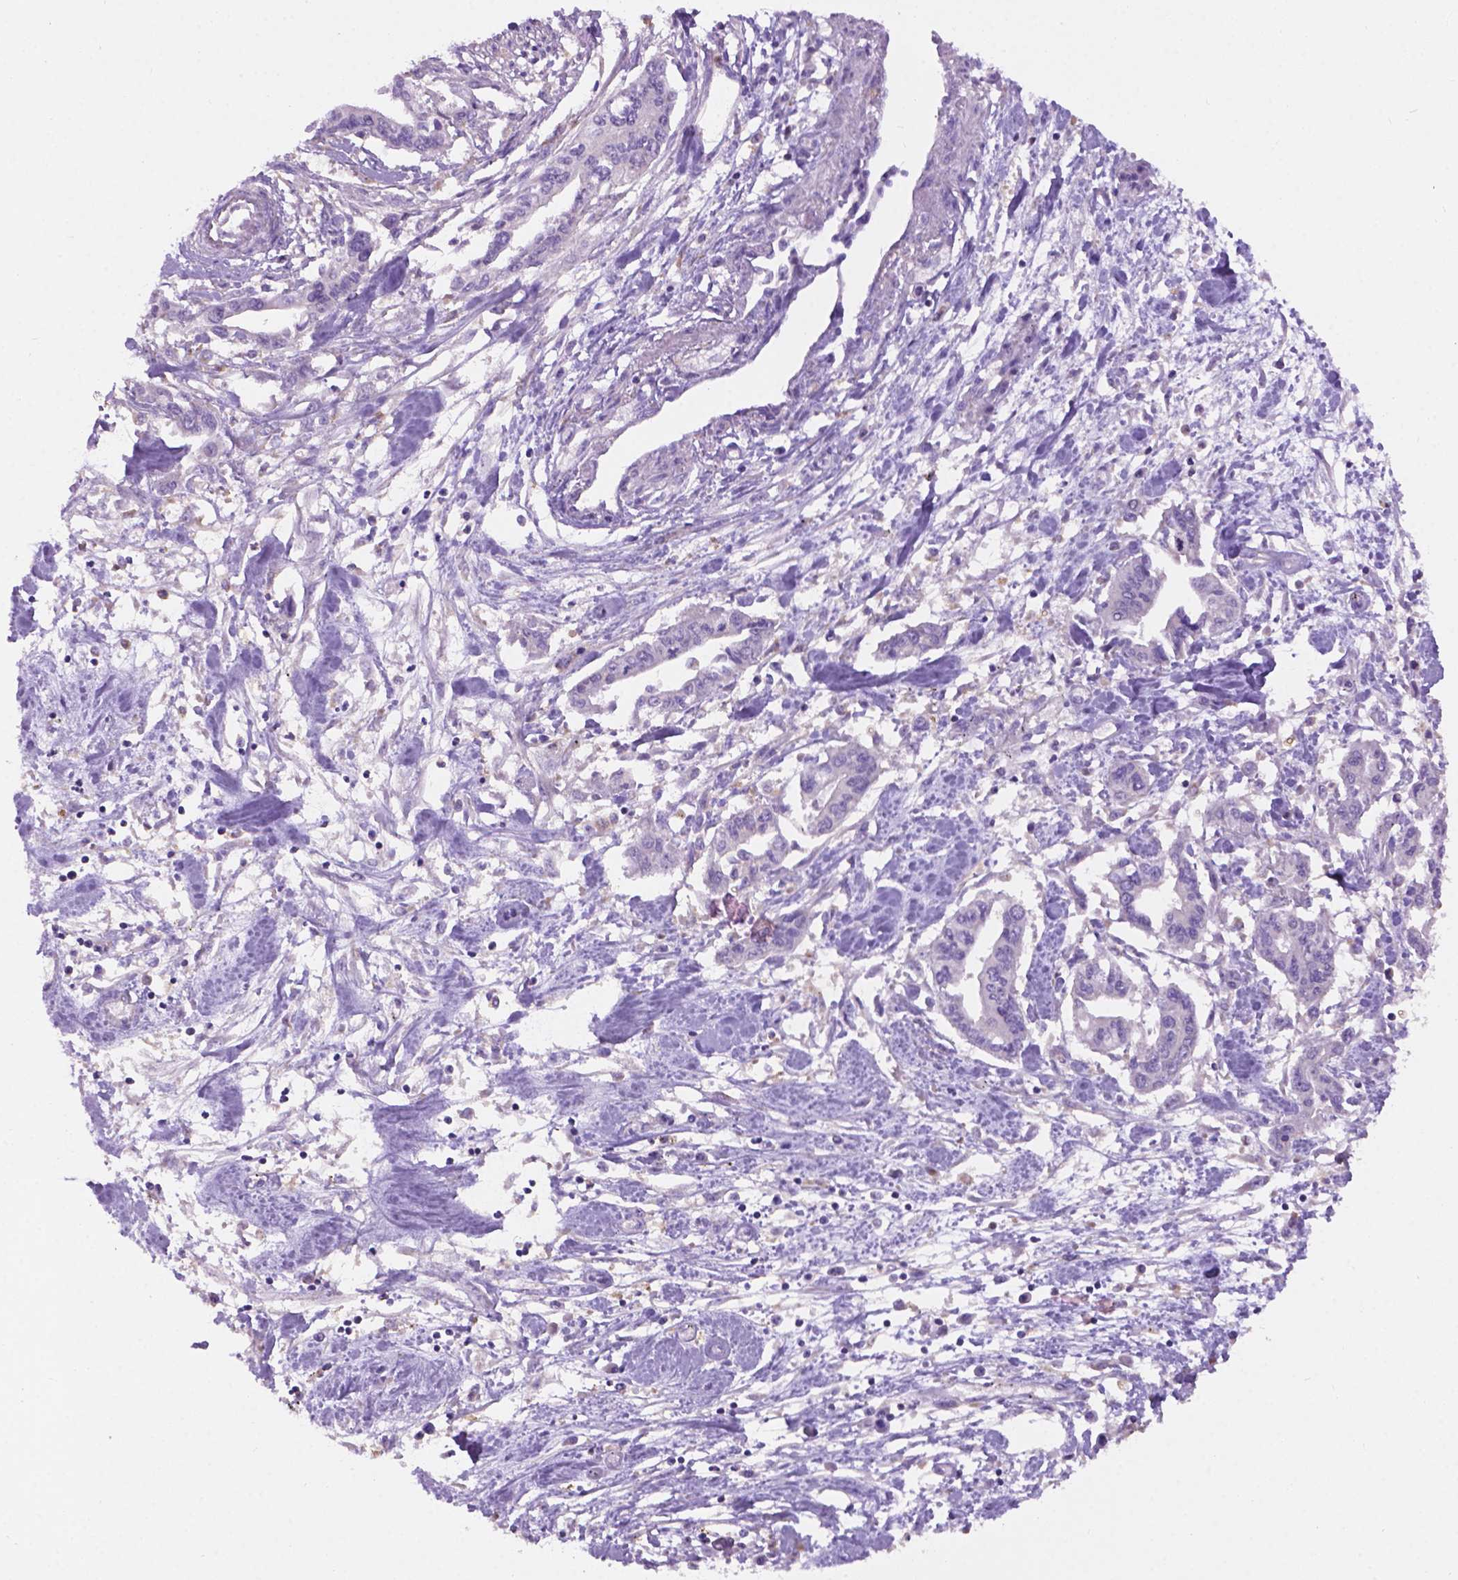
{"staining": {"intensity": "negative", "quantity": "none", "location": "none"}, "tissue": "pancreatic cancer", "cell_type": "Tumor cells", "image_type": "cancer", "snomed": [{"axis": "morphology", "description": "Adenocarcinoma, NOS"}, {"axis": "topography", "description": "Pancreas"}], "caption": "Photomicrograph shows no protein staining in tumor cells of pancreatic adenocarcinoma tissue.", "gene": "CDH7", "patient": {"sex": "male", "age": 60}}